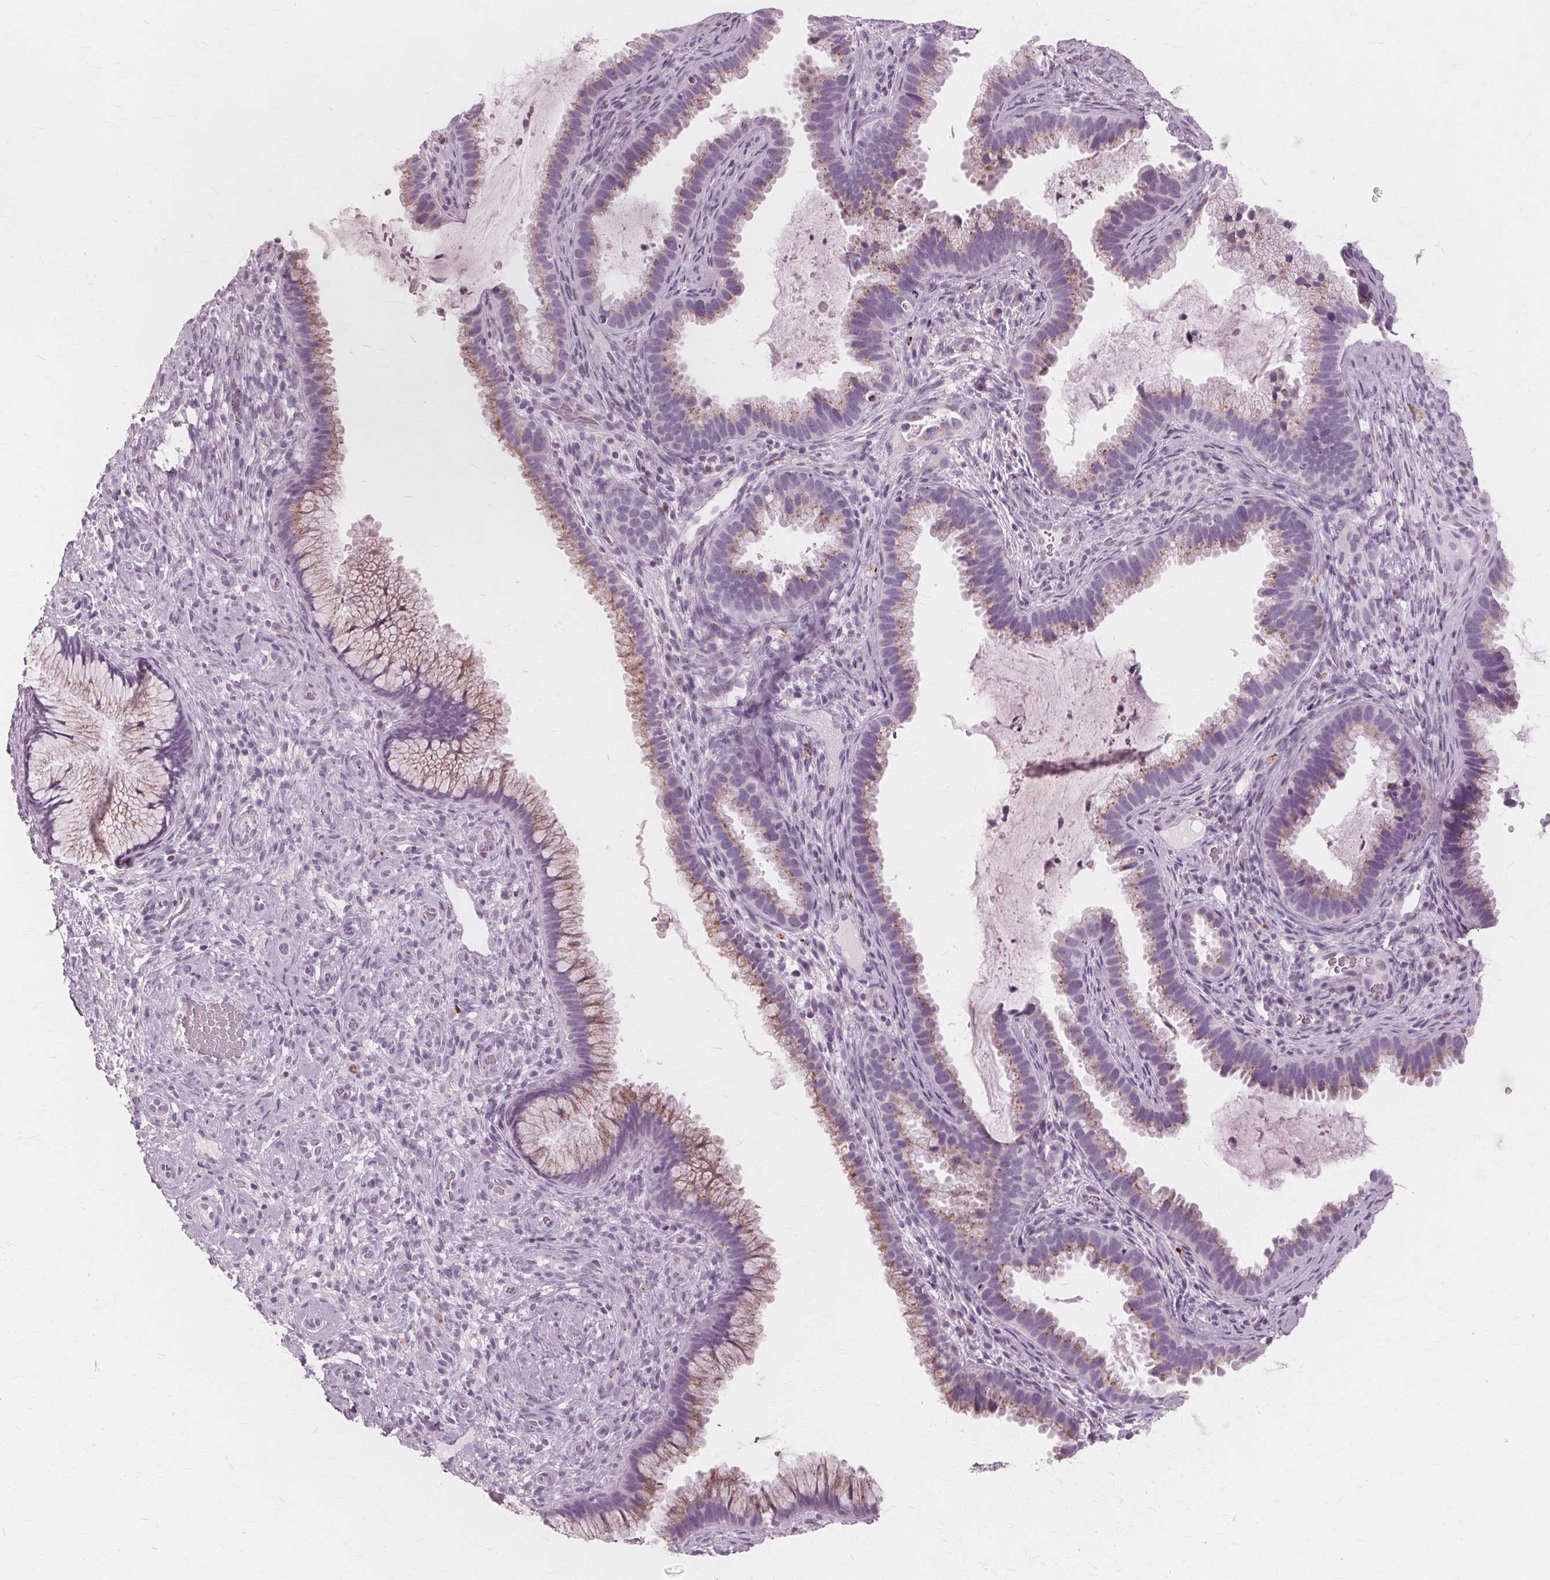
{"staining": {"intensity": "weak", "quantity": "25%-75%", "location": "cytoplasmic/membranous"}, "tissue": "cervix", "cell_type": "Glandular cells", "image_type": "normal", "snomed": [{"axis": "morphology", "description": "Normal tissue, NOS"}, {"axis": "topography", "description": "Cervix"}], "caption": "Cervix stained with immunohistochemistry reveals weak cytoplasmic/membranous positivity in about 25%-75% of glandular cells. (DAB IHC, brown staining for protein, blue staining for nuclei).", "gene": "DNASE2", "patient": {"sex": "female", "age": 34}}